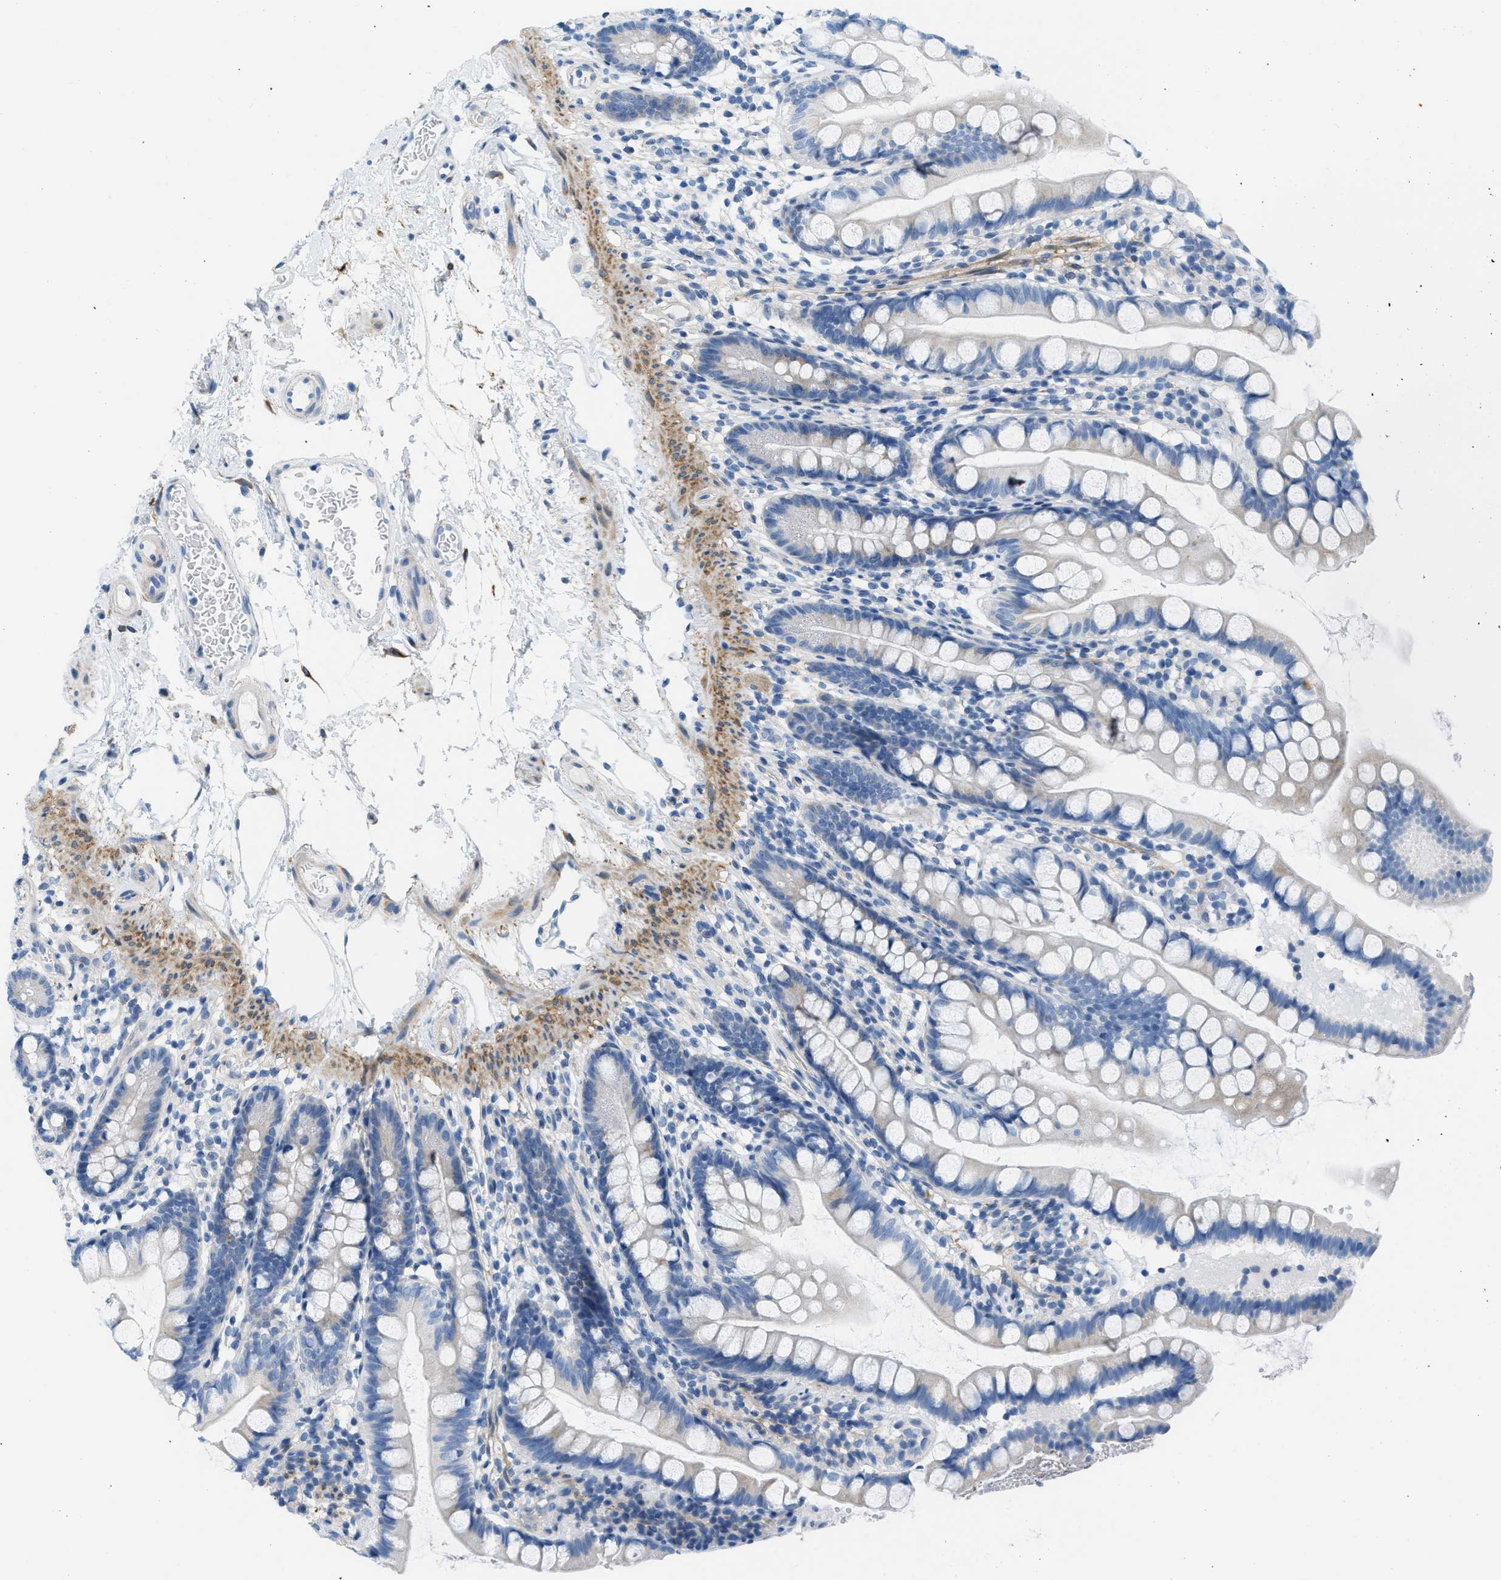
{"staining": {"intensity": "negative", "quantity": "none", "location": "none"}, "tissue": "small intestine", "cell_type": "Glandular cells", "image_type": "normal", "snomed": [{"axis": "morphology", "description": "Normal tissue, NOS"}, {"axis": "topography", "description": "Small intestine"}], "caption": "This is a micrograph of immunohistochemistry staining of benign small intestine, which shows no expression in glandular cells.", "gene": "ASGR1", "patient": {"sex": "female", "age": 84}}